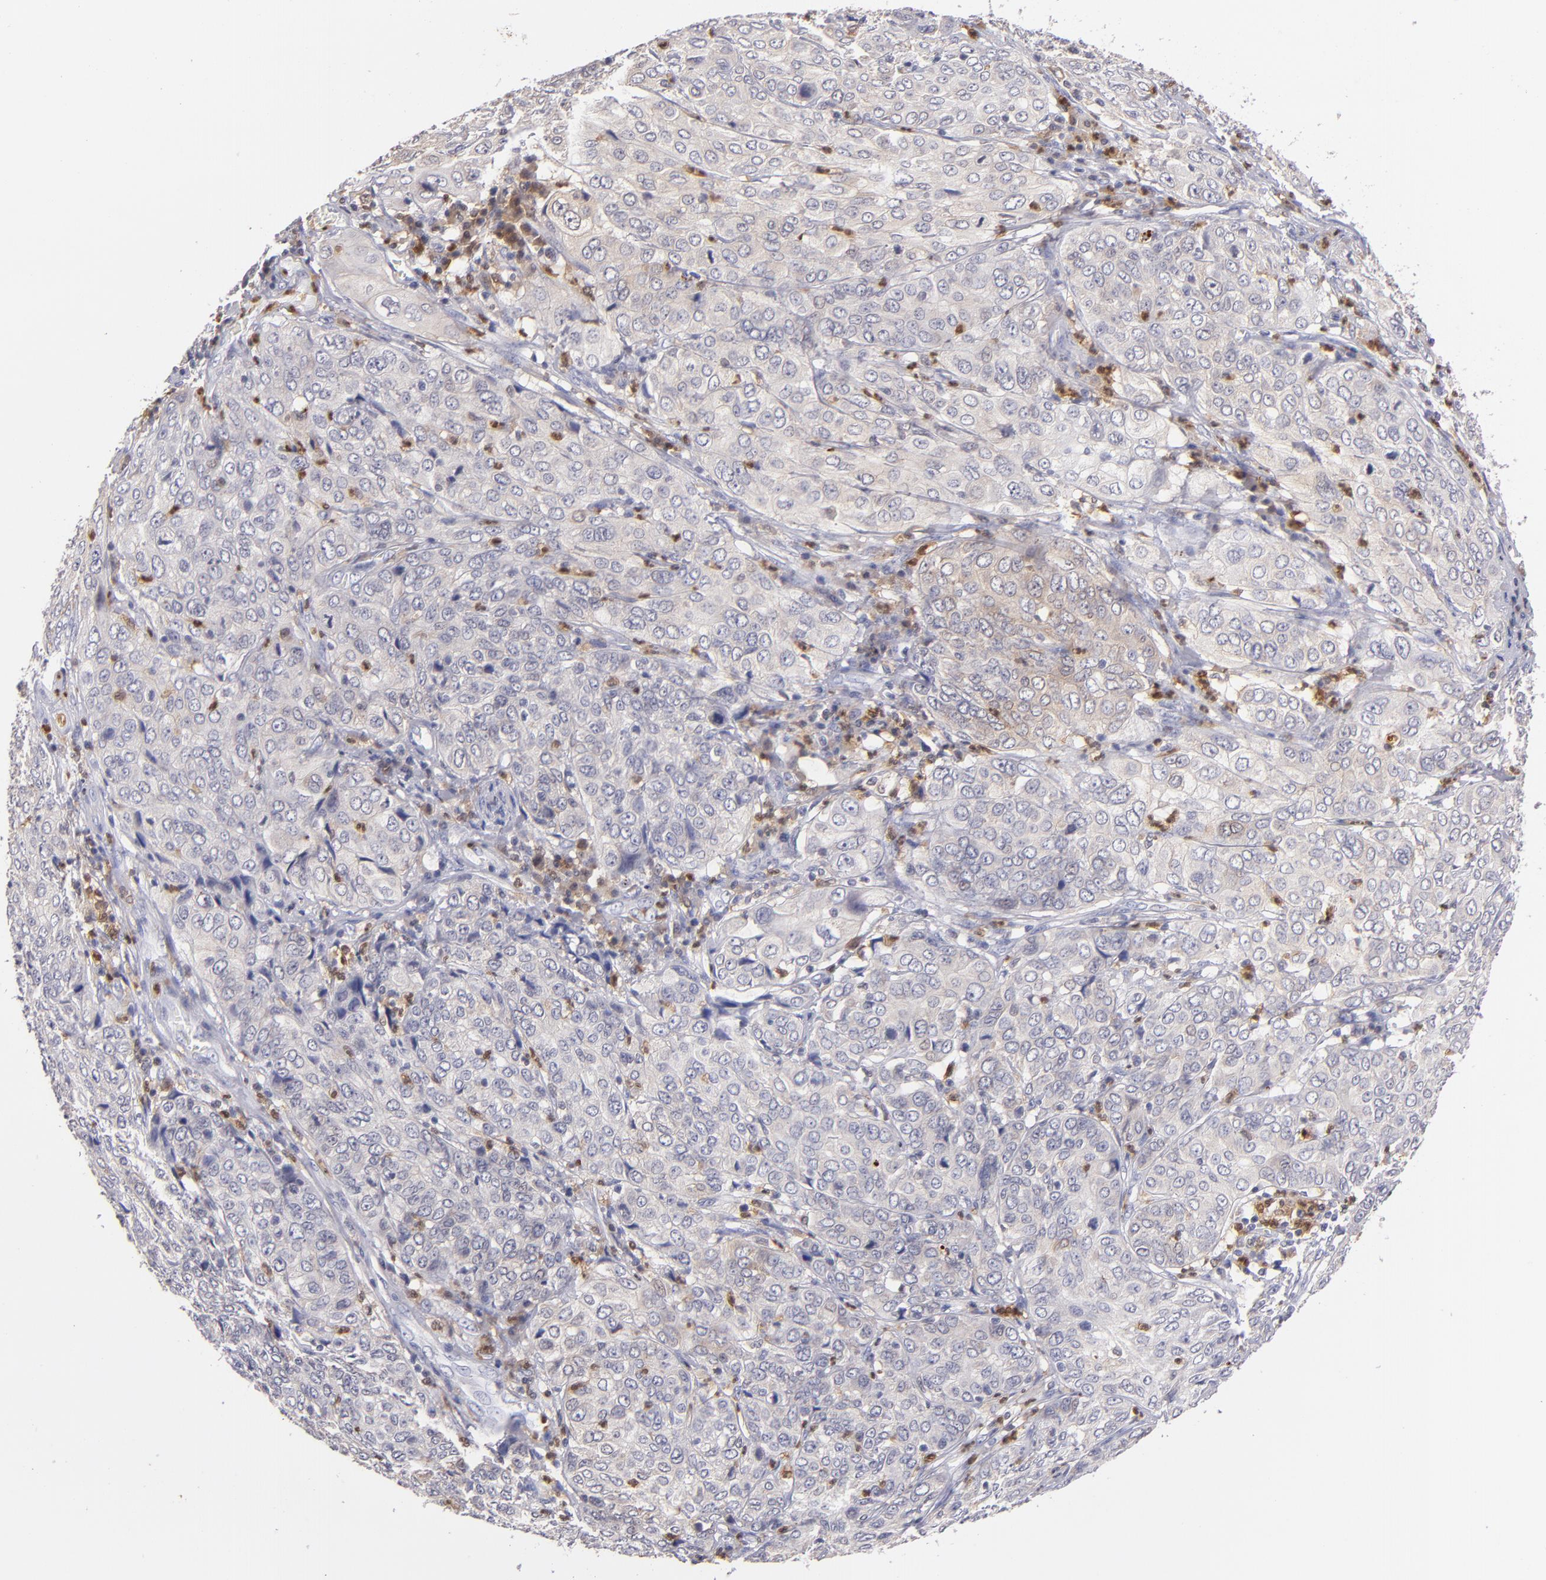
{"staining": {"intensity": "weak", "quantity": "<25%", "location": "cytoplasmic/membranous"}, "tissue": "cervical cancer", "cell_type": "Tumor cells", "image_type": "cancer", "snomed": [{"axis": "morphology", "description": "Squamous cell carcinoma, NOS"}, {"axis": "topography", "description": "Cervix"}], "caption": "IHC image of neoplastic tissue: human cervical cancer stained with DAB shows no significant protein staining in tumor cells. (DAB IHC visualized using brightfield microscopy, high magnification).", "gene": "PRKCD", "patient": {"sex": "female", "age": 38}}